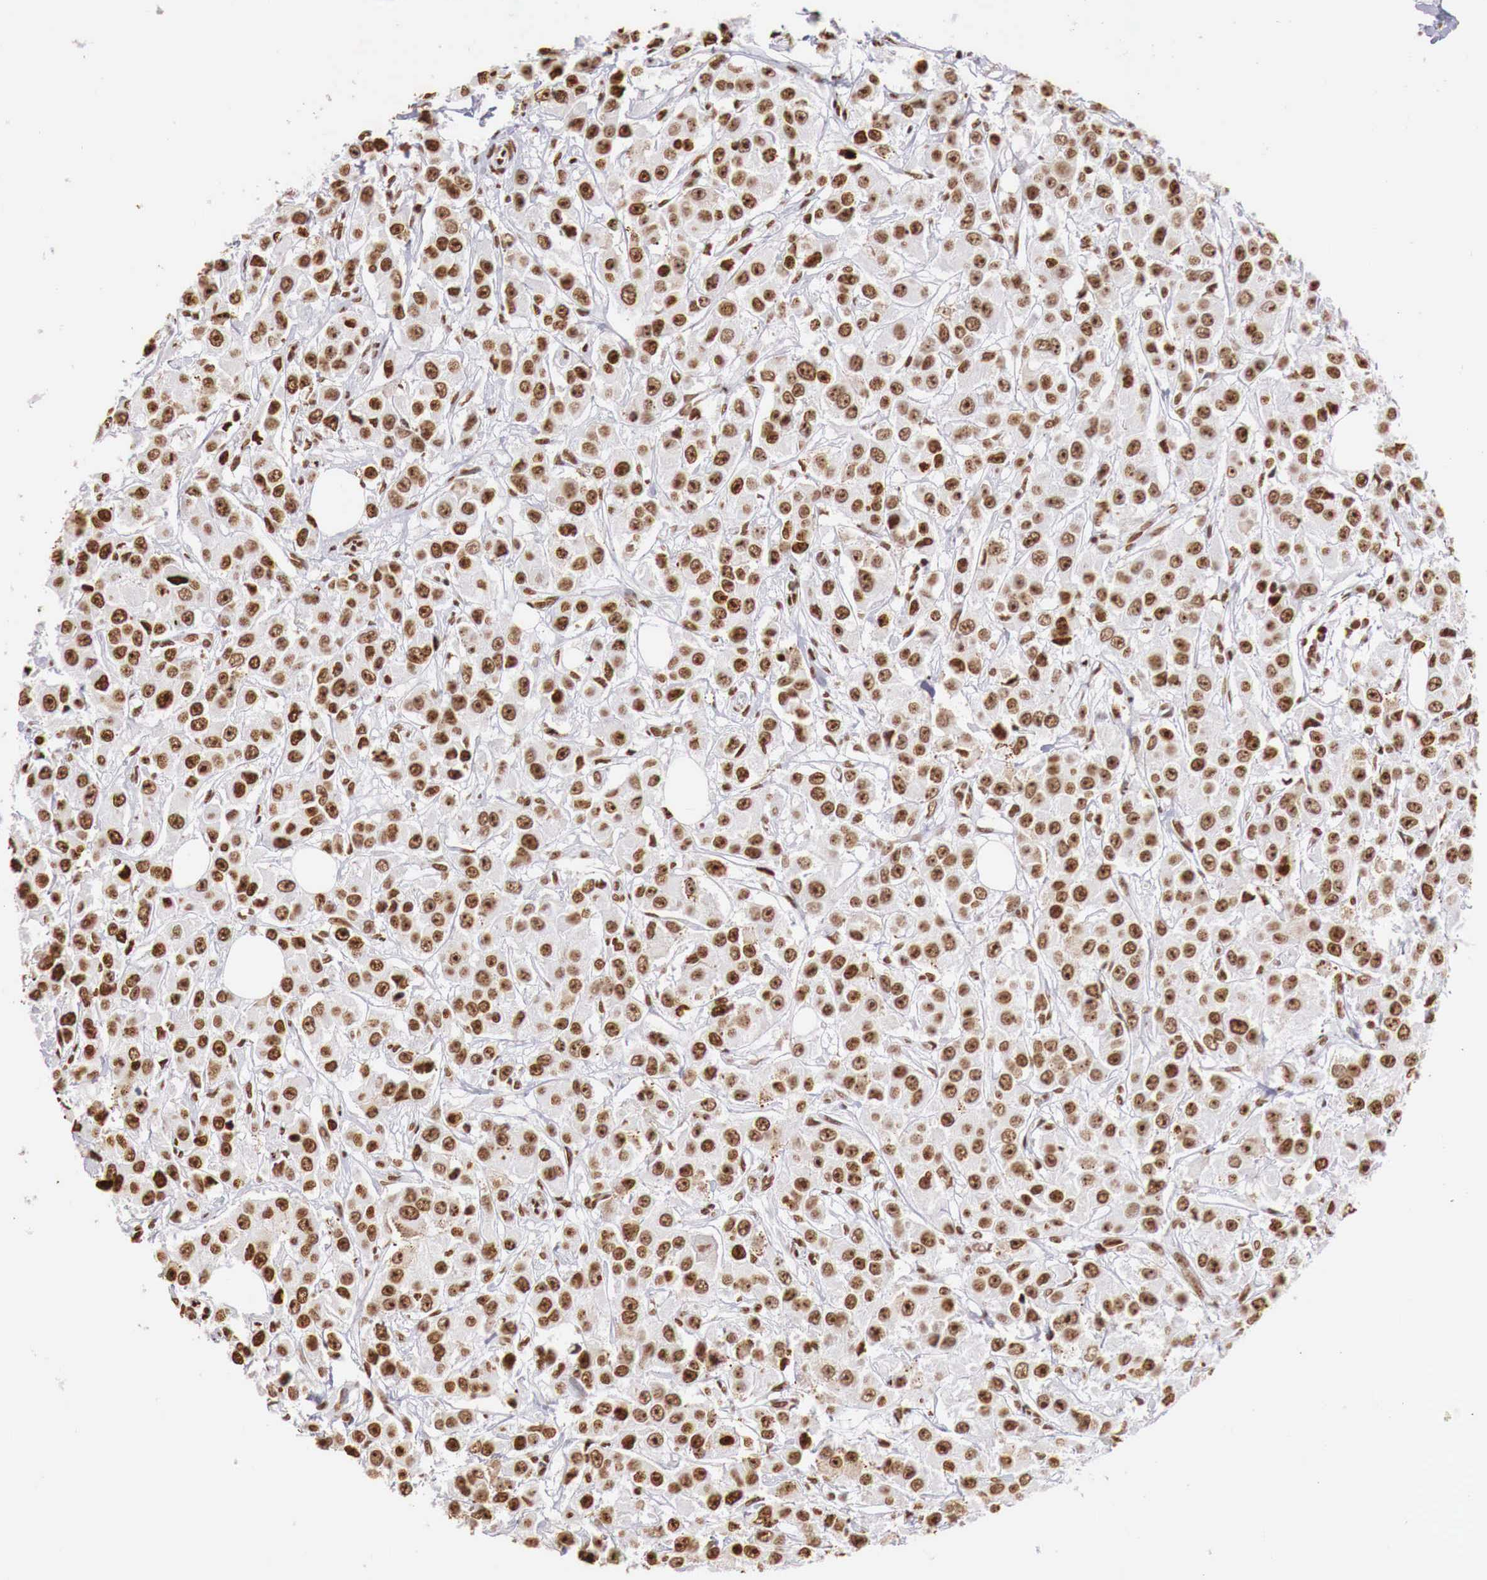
{"staining": {"intensity": "strong", "quantity": ">75%", "location": "nuclear"}, "tissue": "breast cancer", "cell_type": "Tumor cells", "image_type": "cancer", "snomed": [{"axis": "morphology", "description": "Duct carcinoma"}, {"axis": "topography", "description": "Breast"}], "caption": "Immunohistochemistry (IHC) histopathology image of human breast infiltrating ductal carcinoma stained for a protein (brown), which reveals high levels of strong nuclear staining in approximately >75% of tumor cells.", "gene": "DKC1", "patient": {"sex": "female", "age": 58}}